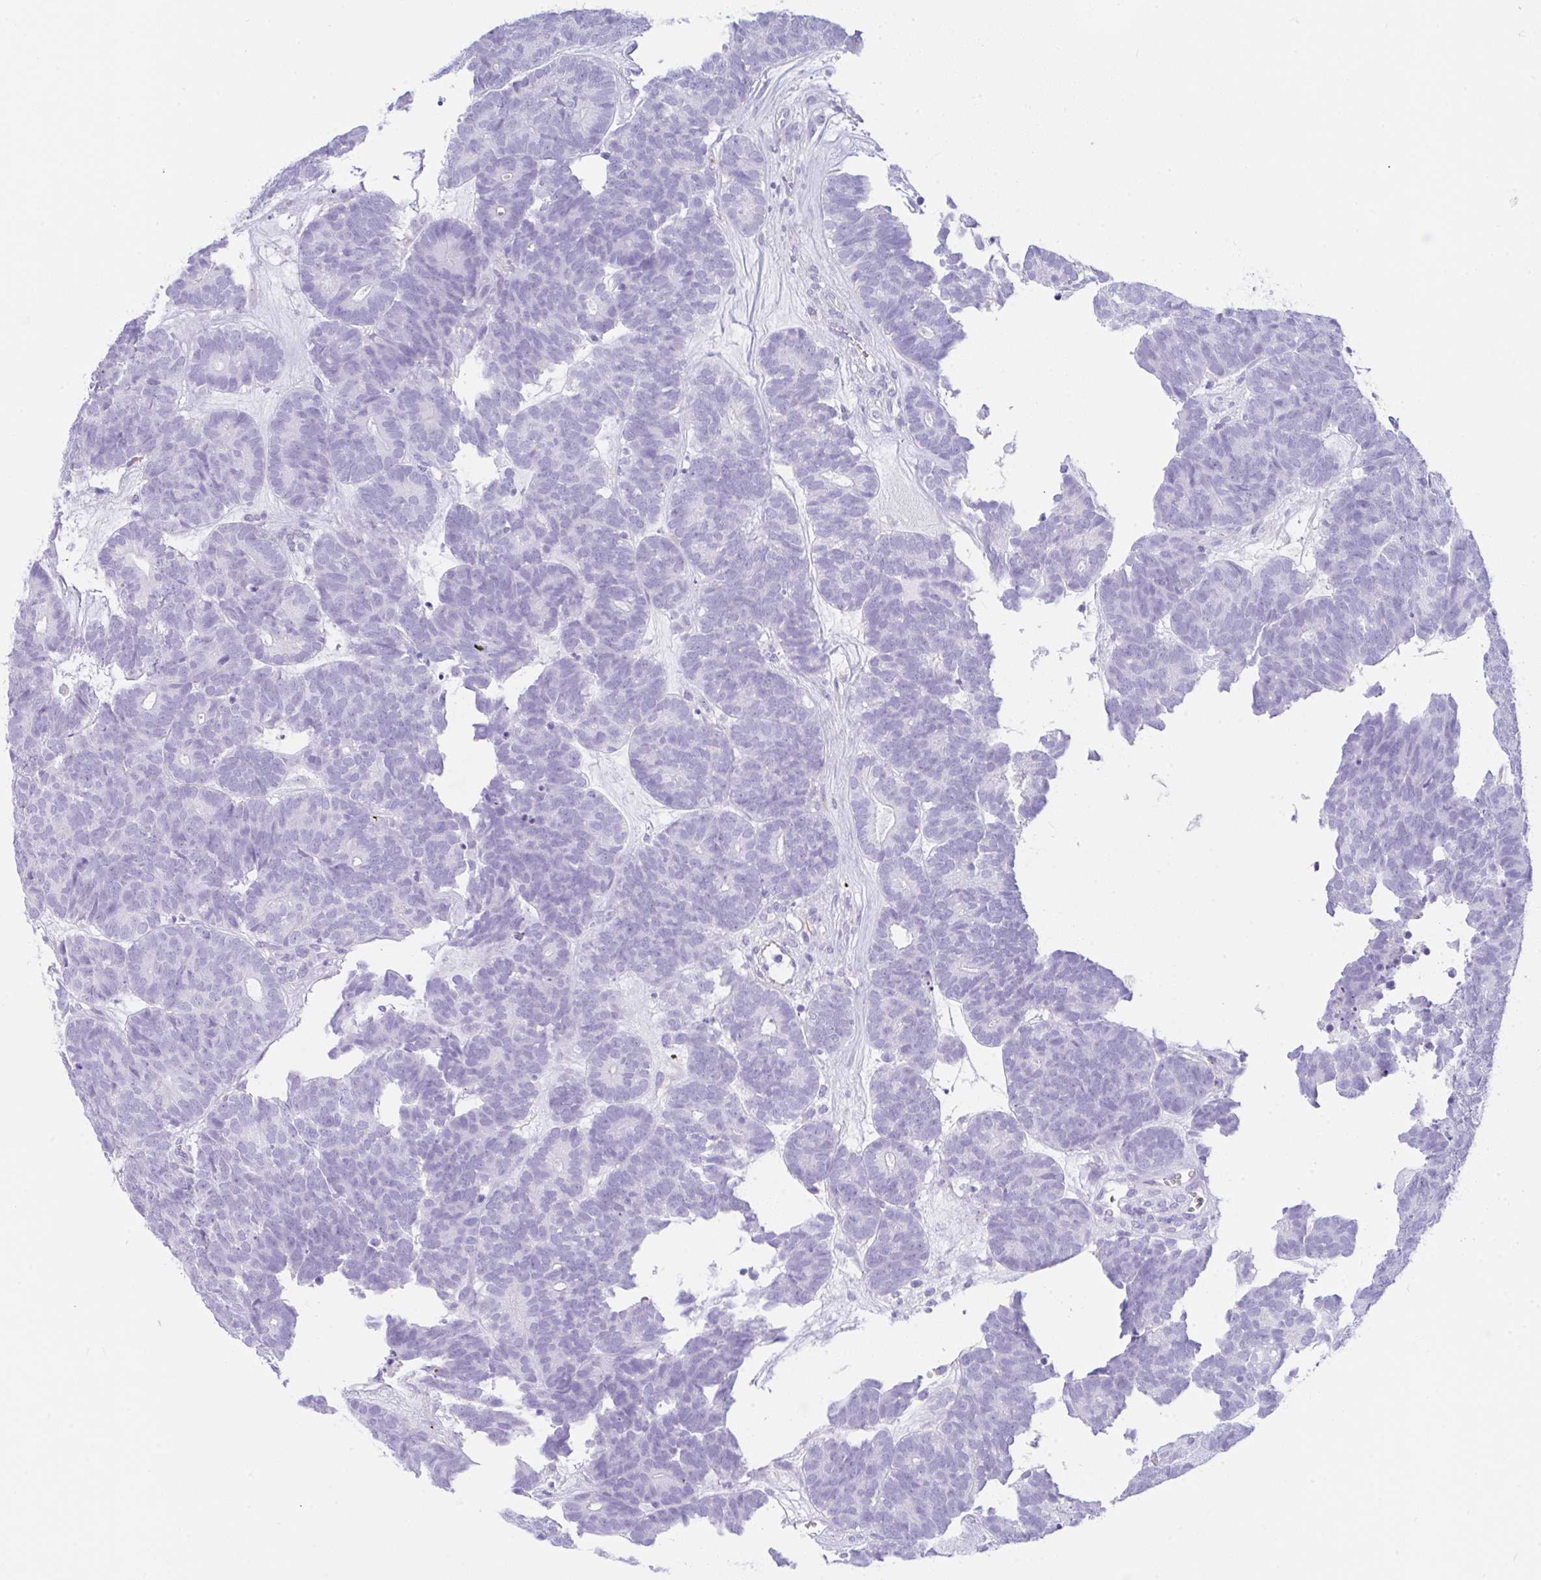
{"staining": {"intensity": "negative", "quantity": "none", "location": "none"}, "tissue": "head and neck cancer", "cell_type": "Tumor cells", "image_type": "cancer", "snomed": [{"axis": "morphology", "description": "Adenocarcinoma, NOS"}, {"axis": "topography", "description": "Head-Neck"}], "caption": "Protein analysis of head and neck cancer (adenocarcinoma) demonstrates no significant expression in tumor cells.", "gene": "NDUFAF8", "patient": {"sex": "female", "age": 81}}